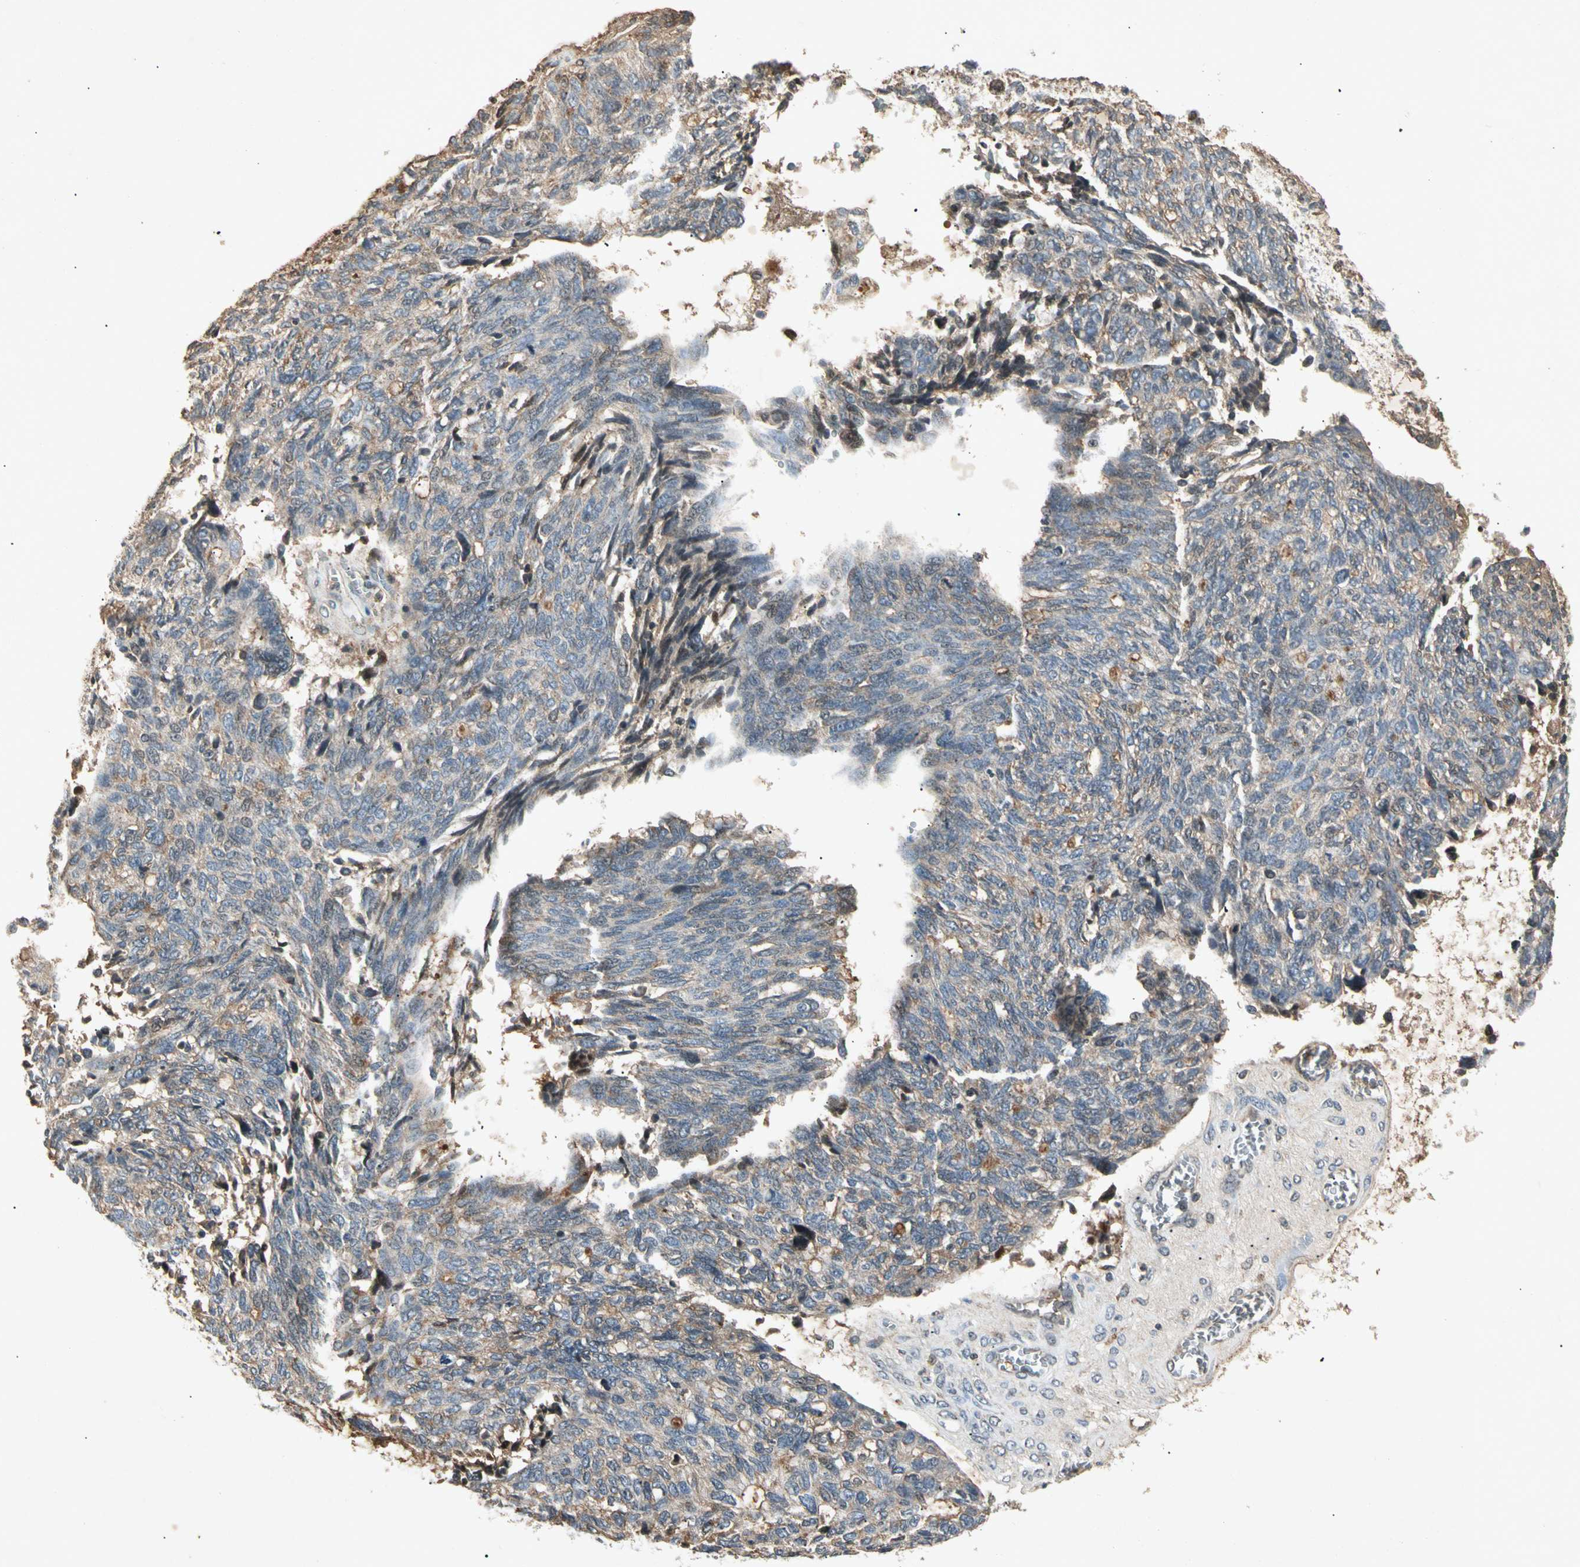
{"staining": {"intensity": "weak", "quantity": "<25%", "location": "cytoplasmic/membranous"}, "tissue": "ovarian cancer", "cell_type": "Tumor cells", "image_type": "cancer", "snomed": [{"axis": "morphology", "description": "Cystadenocarcinoma, serous, NOS"}, {"axis": "topography", "description": "Ovary"}], "caption": "A high-resolution micrograph shows immunohistochemistry staining of ovarian serous cystadenocarcinoma, which demonstrates no significant positivity in tumor cells.", "gene": "CP", "patient": {"sex": "female", "age": 79}}